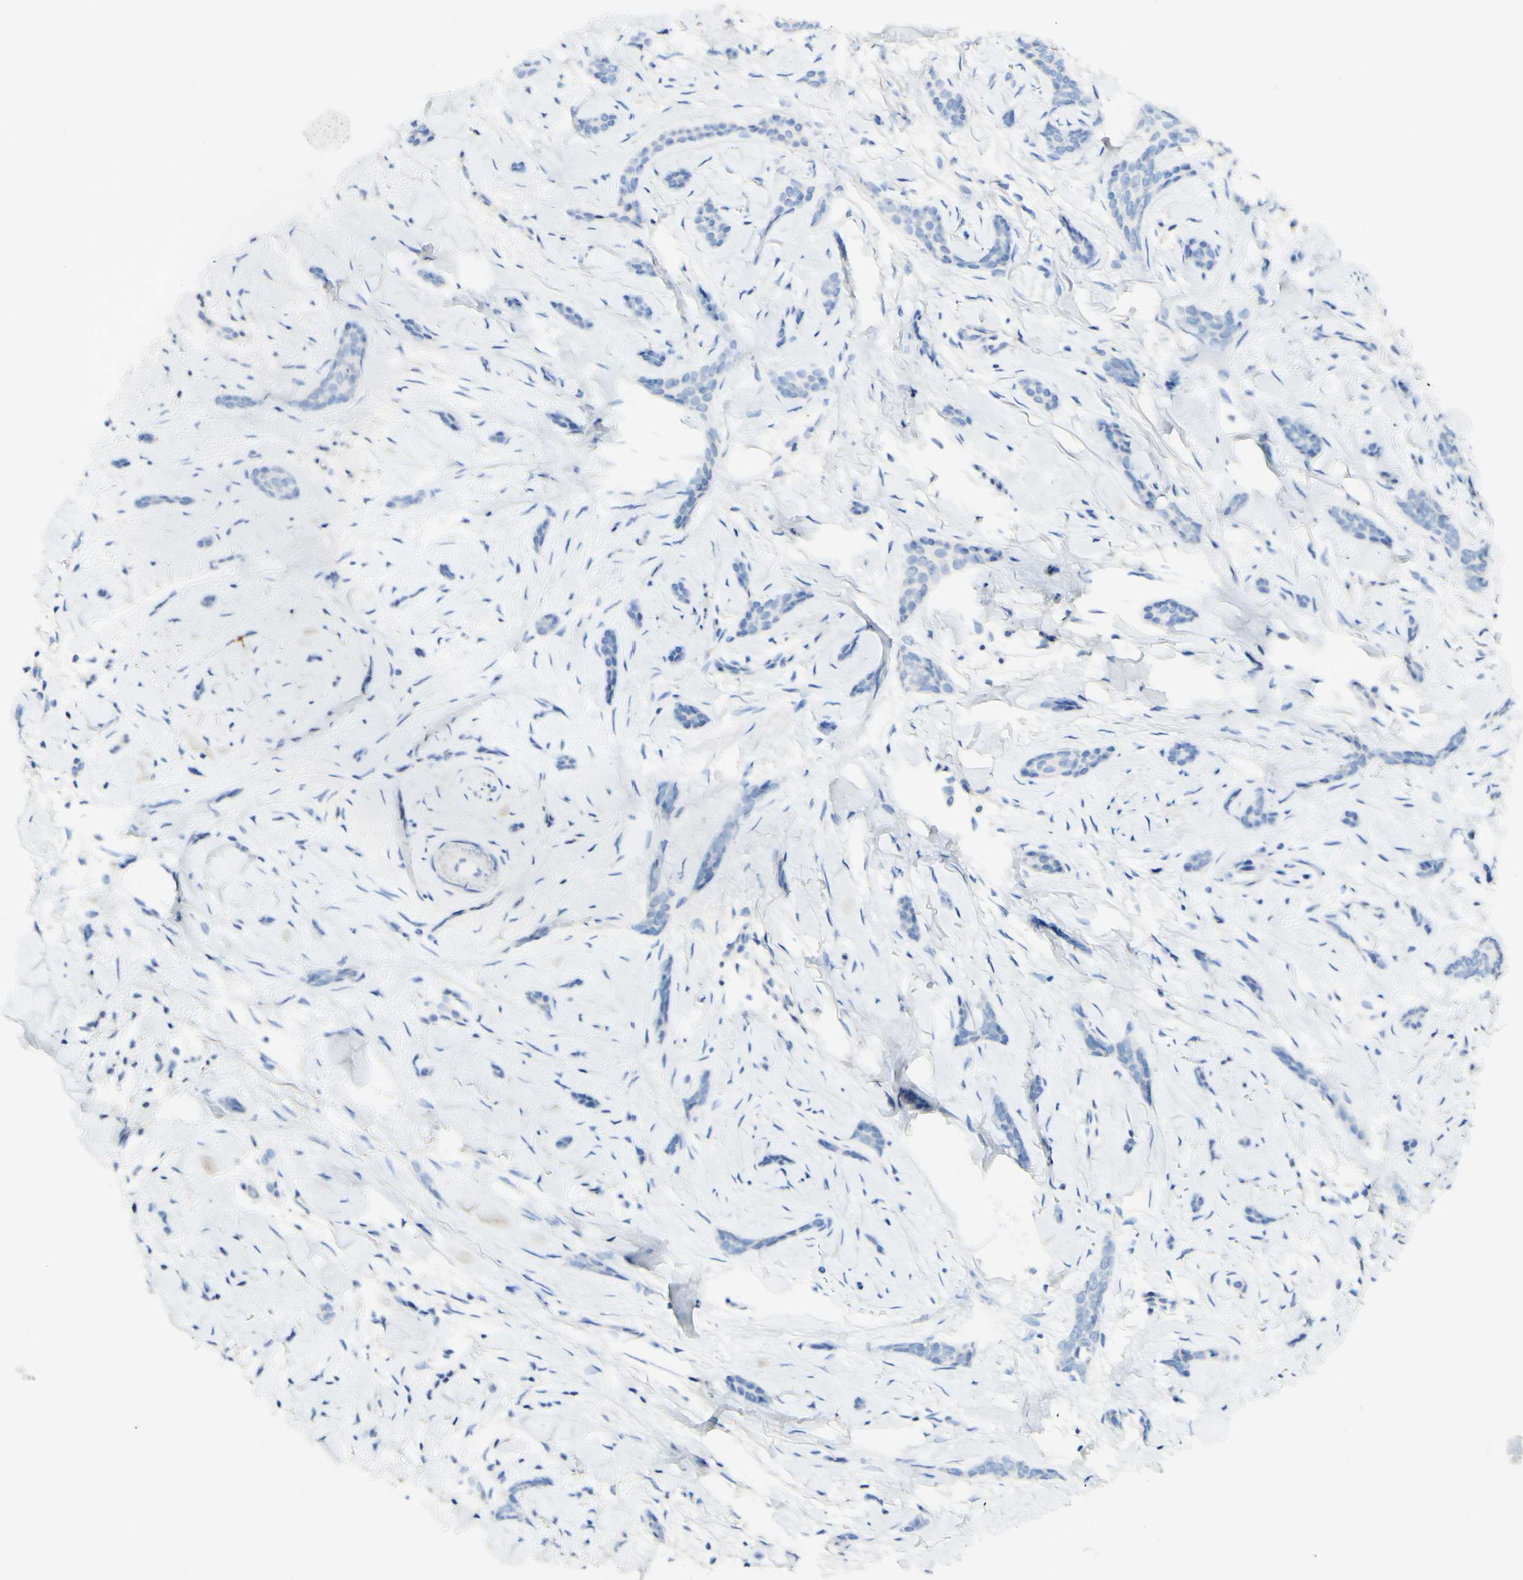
{"staining": {"intensity": "negative", "quantity": "none", "location": "none"}, "tissue": "skin cancer", "cell_type": "Tumor cells", "image_type": "cancer", "snomed": [{"axis": "morphology", "description": "Basal cell carcinoma"}, {"axis": "morphology", "description": "Adnexal tumor, benign"}, {"axis": "topography", "description": "Skin"}], "caption": "DAB (3,3'-diaminobenzidine) immunohistochemical staining of skin basal cell carcinoma shows no significant expression in tumor cells. (DAB IHC with hematoxylin counter stain).", "gene": "FGF4", "patient": {"sex": "female", "age": 42}}